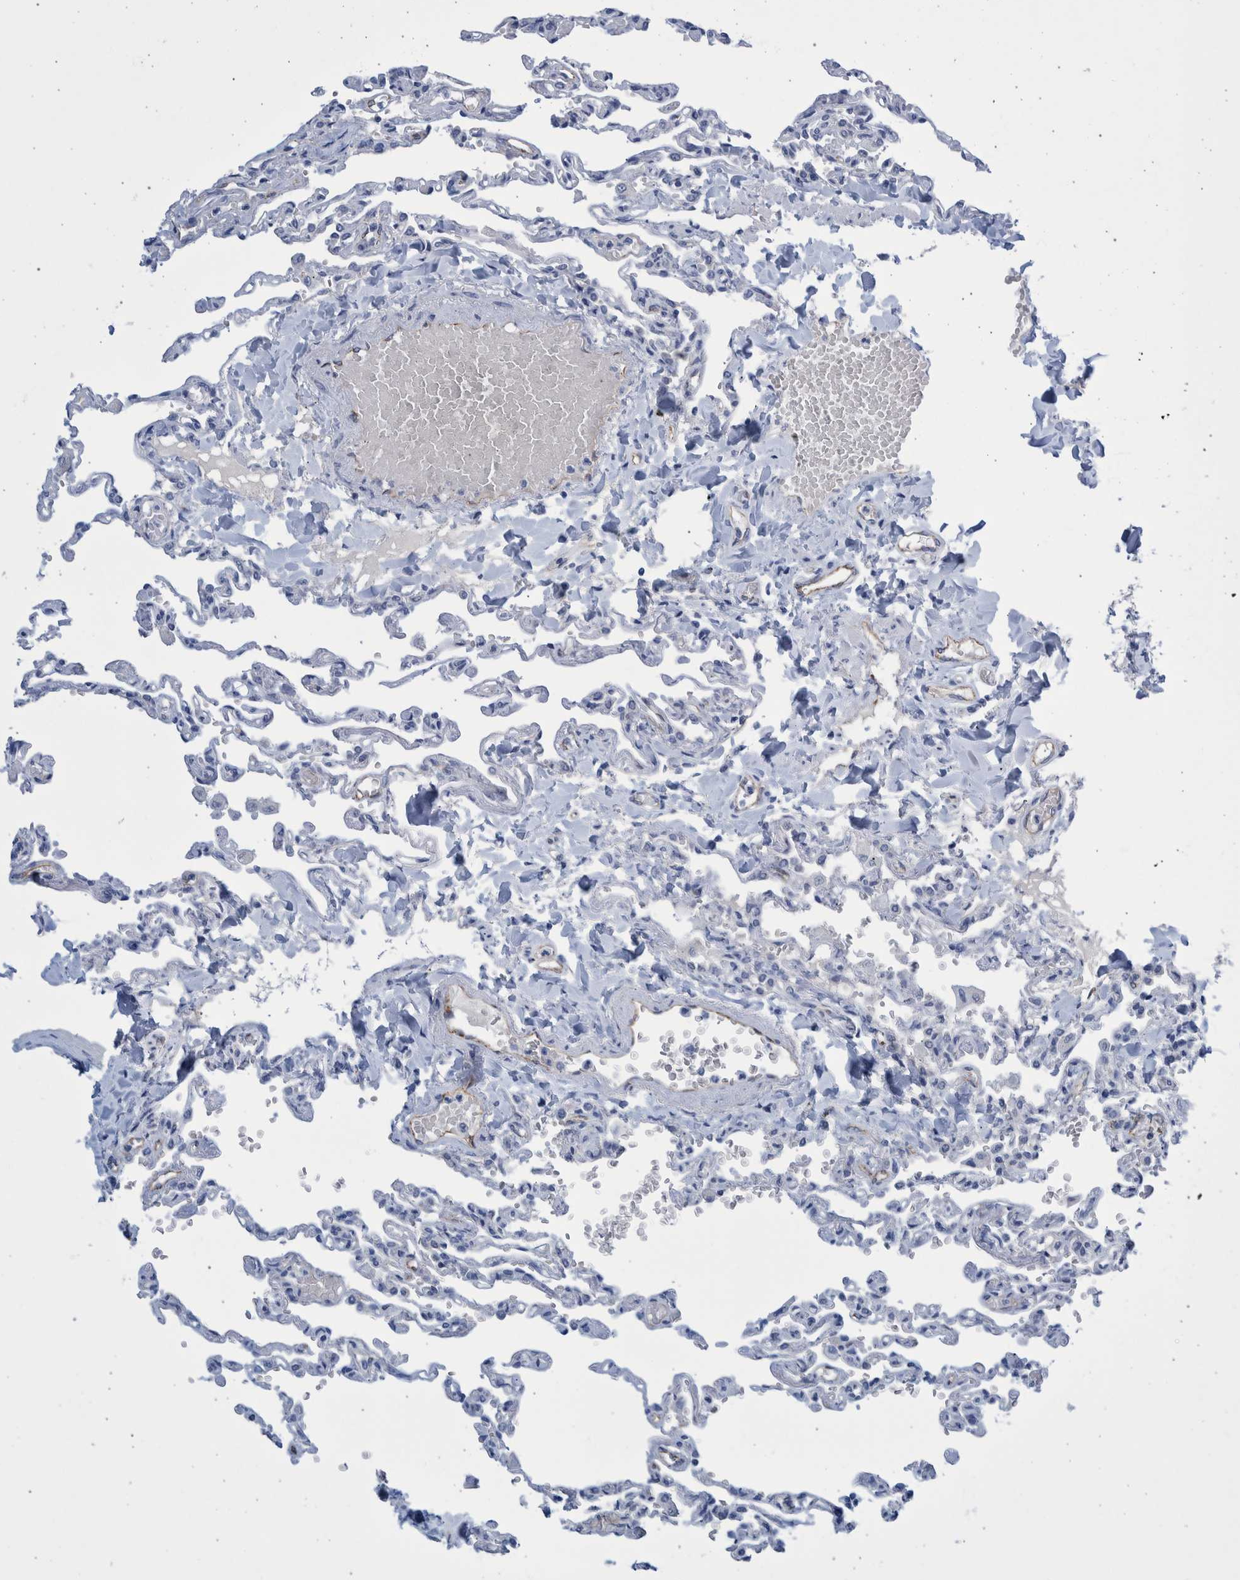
{"staining": {"intensity": "negative", "quantity": "none", "location": "none"}, "tissue": "lung", "cell_type": "Alveolar cells", "image_type": "normal", "snomed": [{"axis": "morphology", "description": "Normal tissue, NOS"}, {"axis": "topography", "description": "Lung"}], "caption": "Immunohistochemical staining of benign lung exhibits no significant staining in alveolar cells.", "gene": "SLC34A3", "patient": {"sex": "male", "age": 21}}